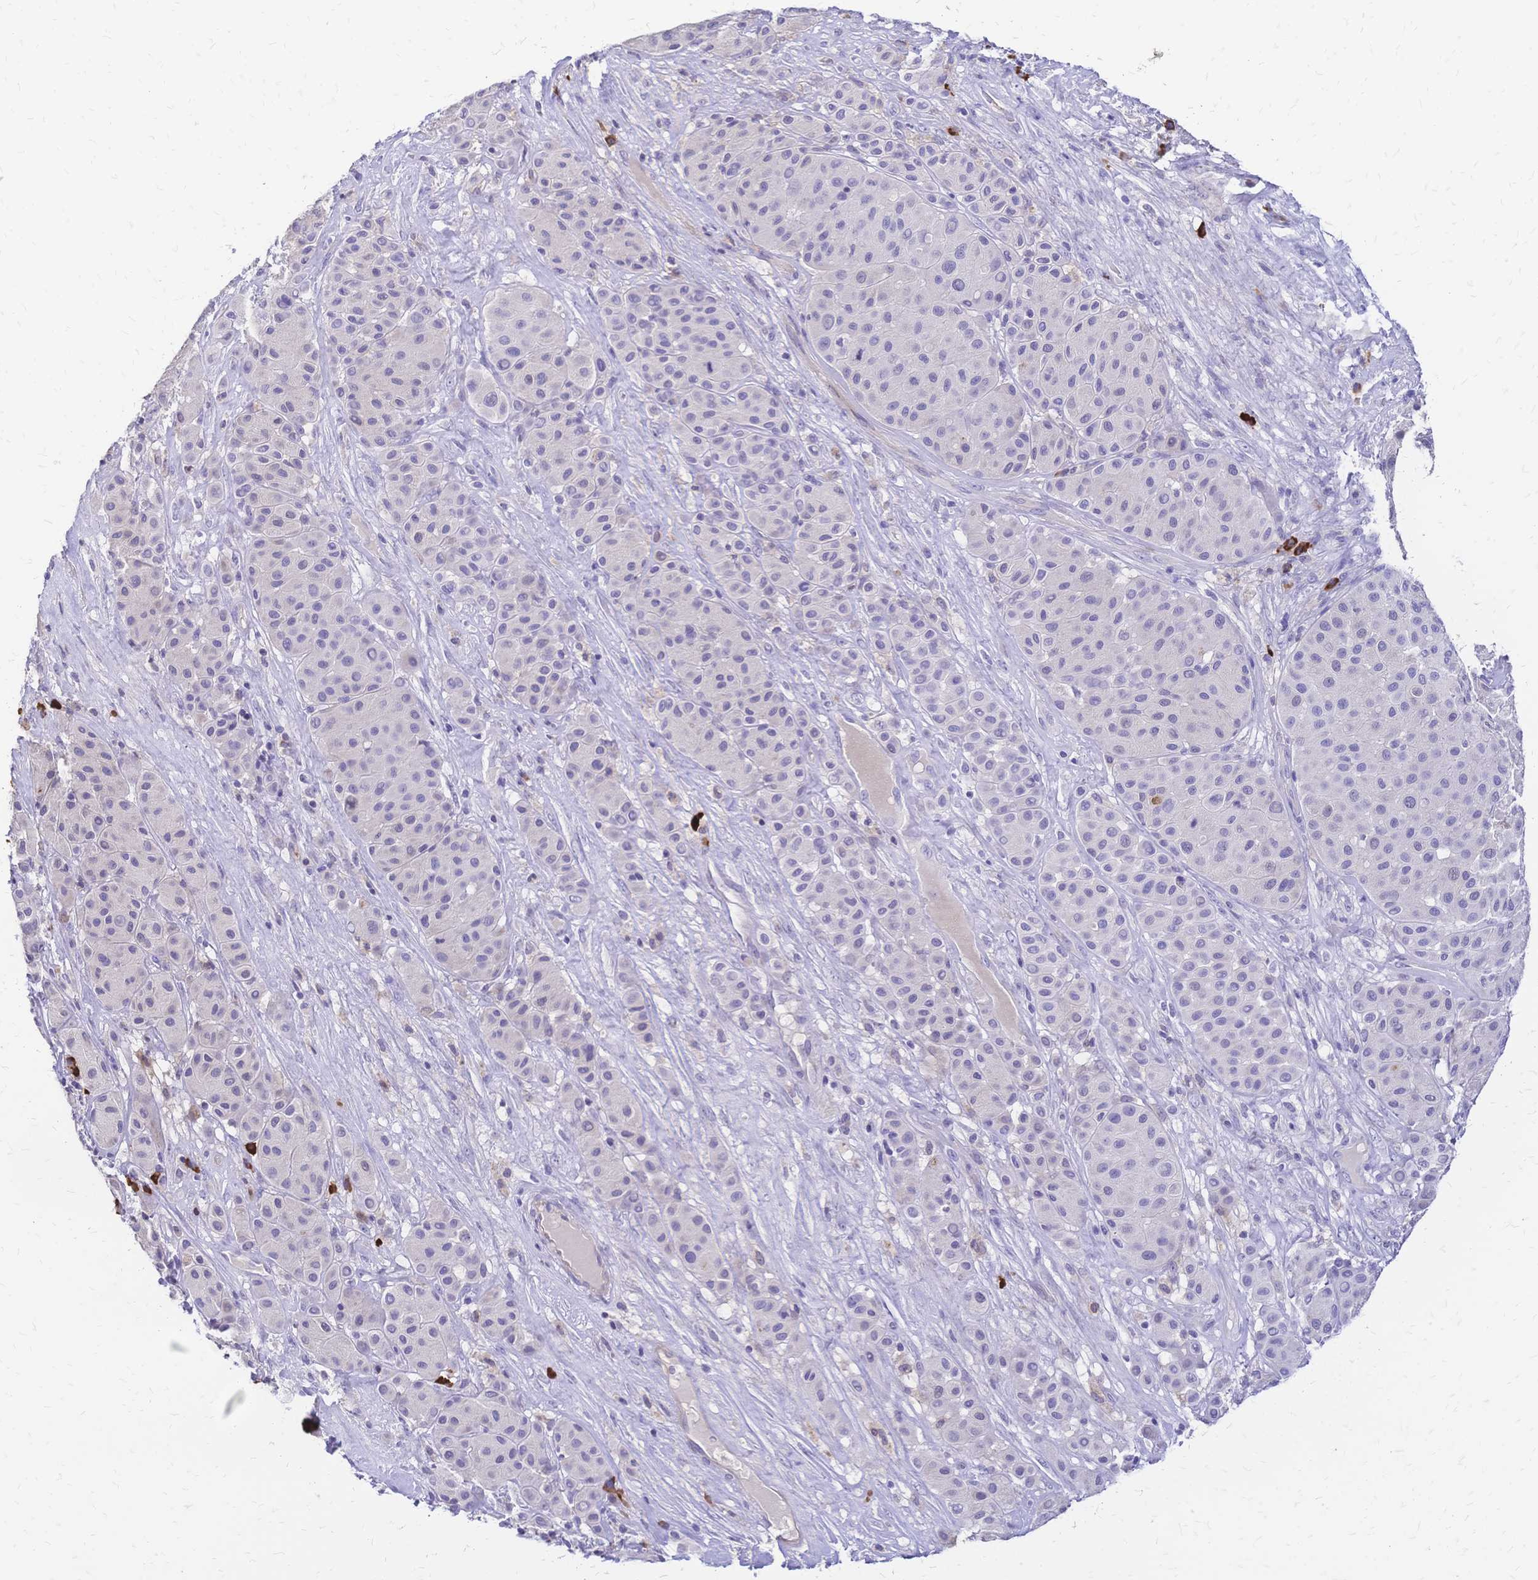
{"staining": {"intensity": "negative", "quantity": "none", "location": "none"}, "tissue": "melanoma", "cell_type": "Tumor cells", "image_type": "cancer", "snomed": [{"axis": "morphology", "description": "Malignant melanoma, Metastatic site"}, {"axis": "topography", "description": "Smooth muscle"}], "caption": "There is no significant positivity in tumor cells of malignant melanoma (metastatic site). (DAB (3,3'-diaminobenzidine) IHC, high magnification).", "gene": "IL2RA", "patient": {"sex": "male", "age": 41}}